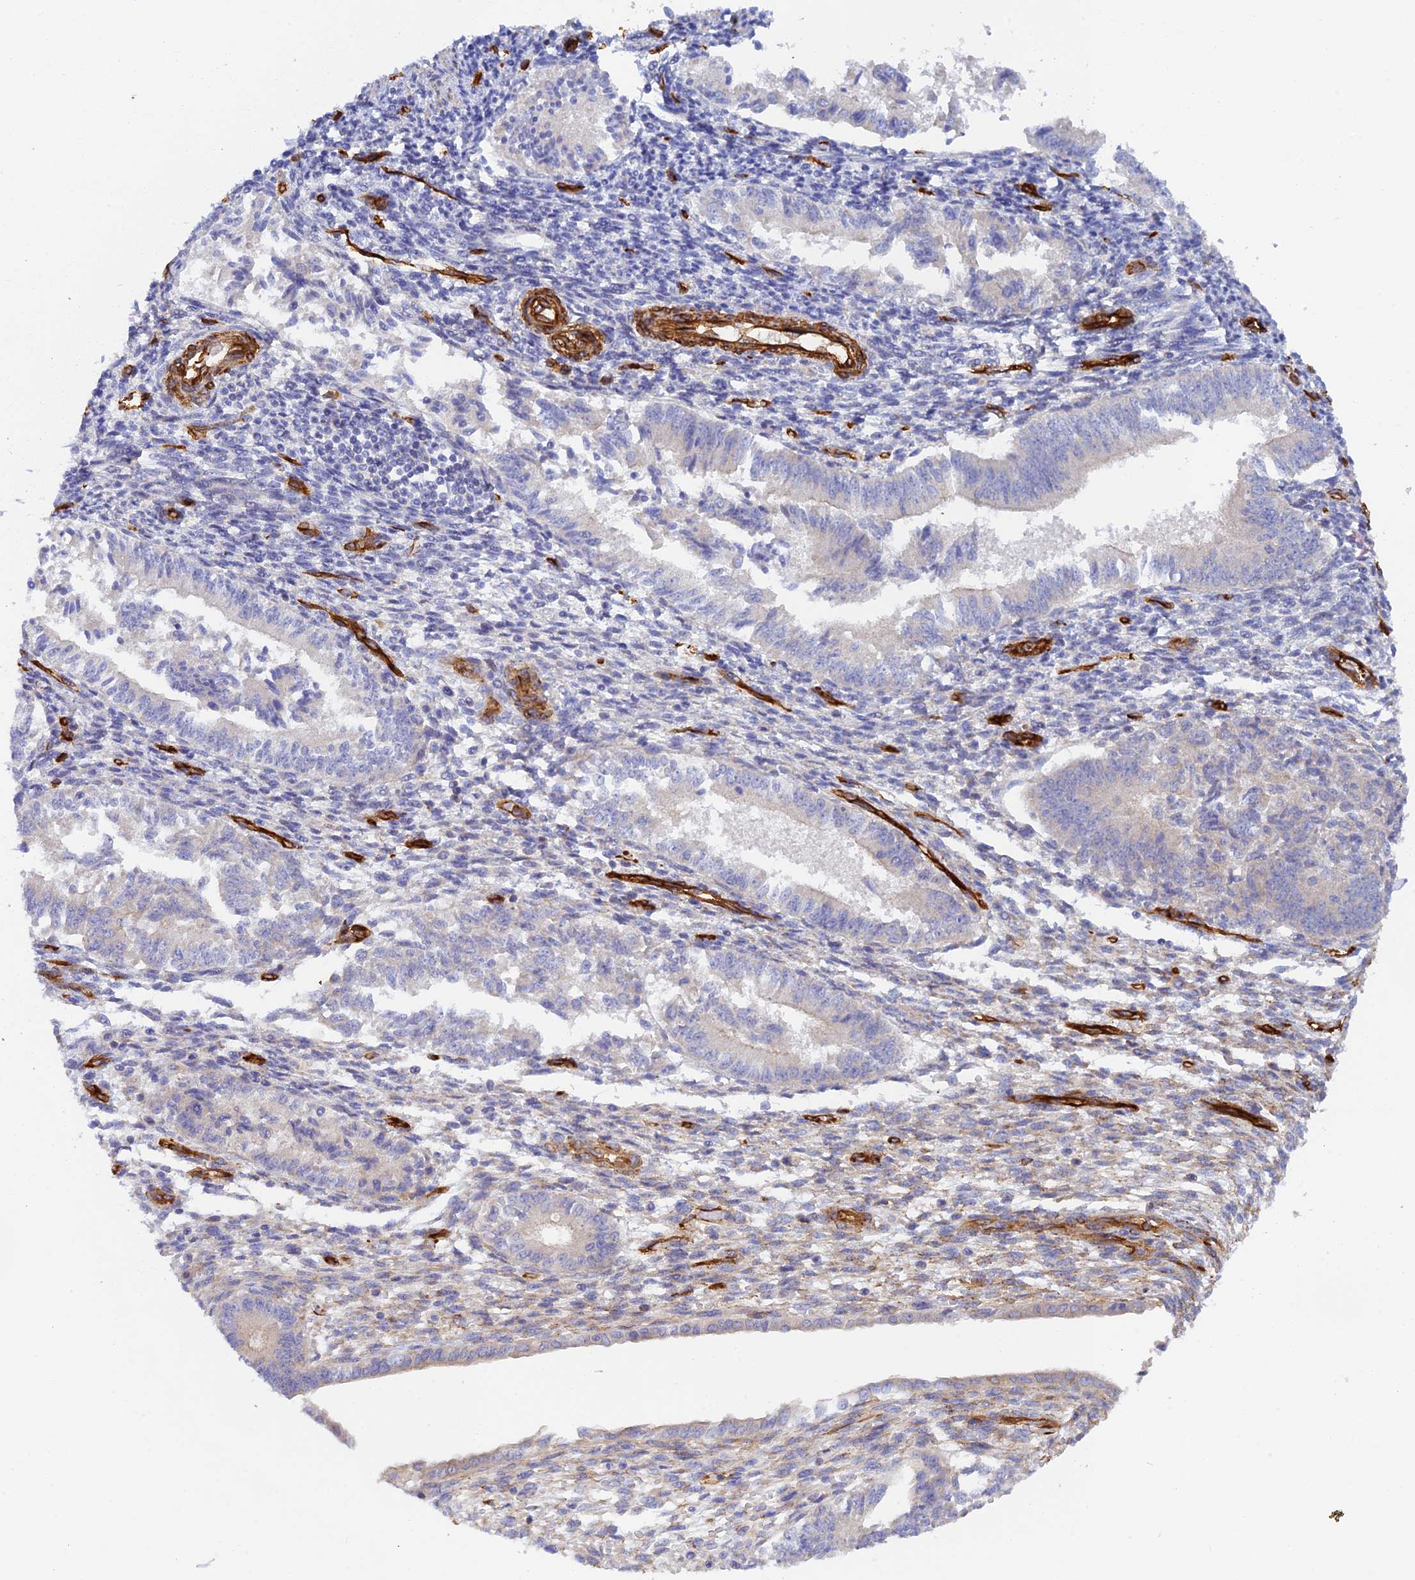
{"staining": {"intensity": "negative", "quantity": "none", "location": "none"}, "tissue": "endometrium", "cell_type": "Cells in endometrial stroma", "image_type": "normal", "snomed": [{"axis": "morphology", "description": "Normal tissue, NOS"}, {"axis": "topography", "description": "Uterus"}, {"axis": "topography", "description": "Endometrium"}], "caption": "Endometrium was stained to show a protein in brown. There is no significant expression in cells in endometrial stroma.", "gene": "MYO9A", "patient": {"sex": "female", "age": 48}}